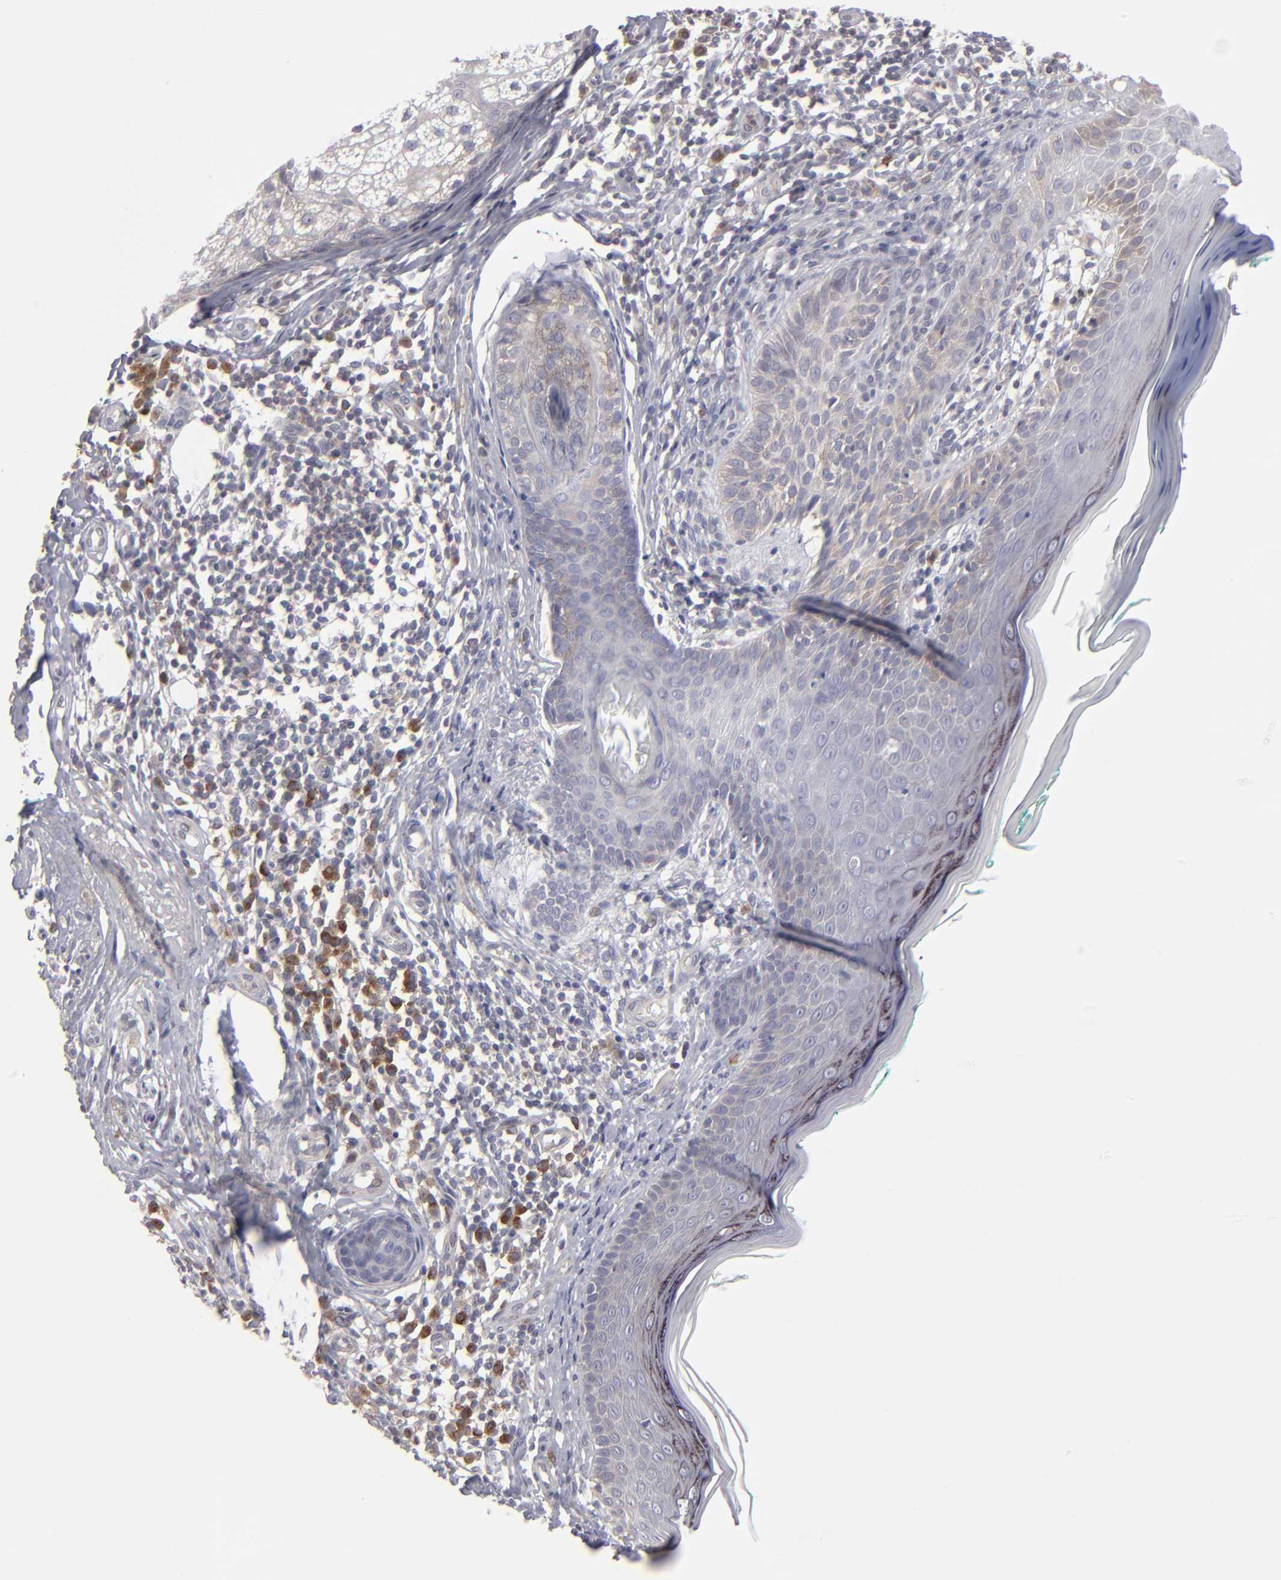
{"staining": {"intensity": "weak", "quantity": "25%-75%", "location": "cytoplasmic/membranous"}, "tissue": "skin cancer", "cell_type": "Tumor cells", "image_type": "cancer", "snomed": [{"axis": "morphology", "description": "Normal tissue, NOS"}, {"axis": "morphology", "description": "Basal cell carcinoma"}, {"axis": "topography", "description": "Skin"}], "caption": "Immunohistochemical staining of skin cancer (basal cell carcinoma) displays weak cytoplasmic/membranous protein expression in approximately 25%-75% of tumor cells.", "gene": "CEP97", "patient": {"sex": "male", "age": 76}}